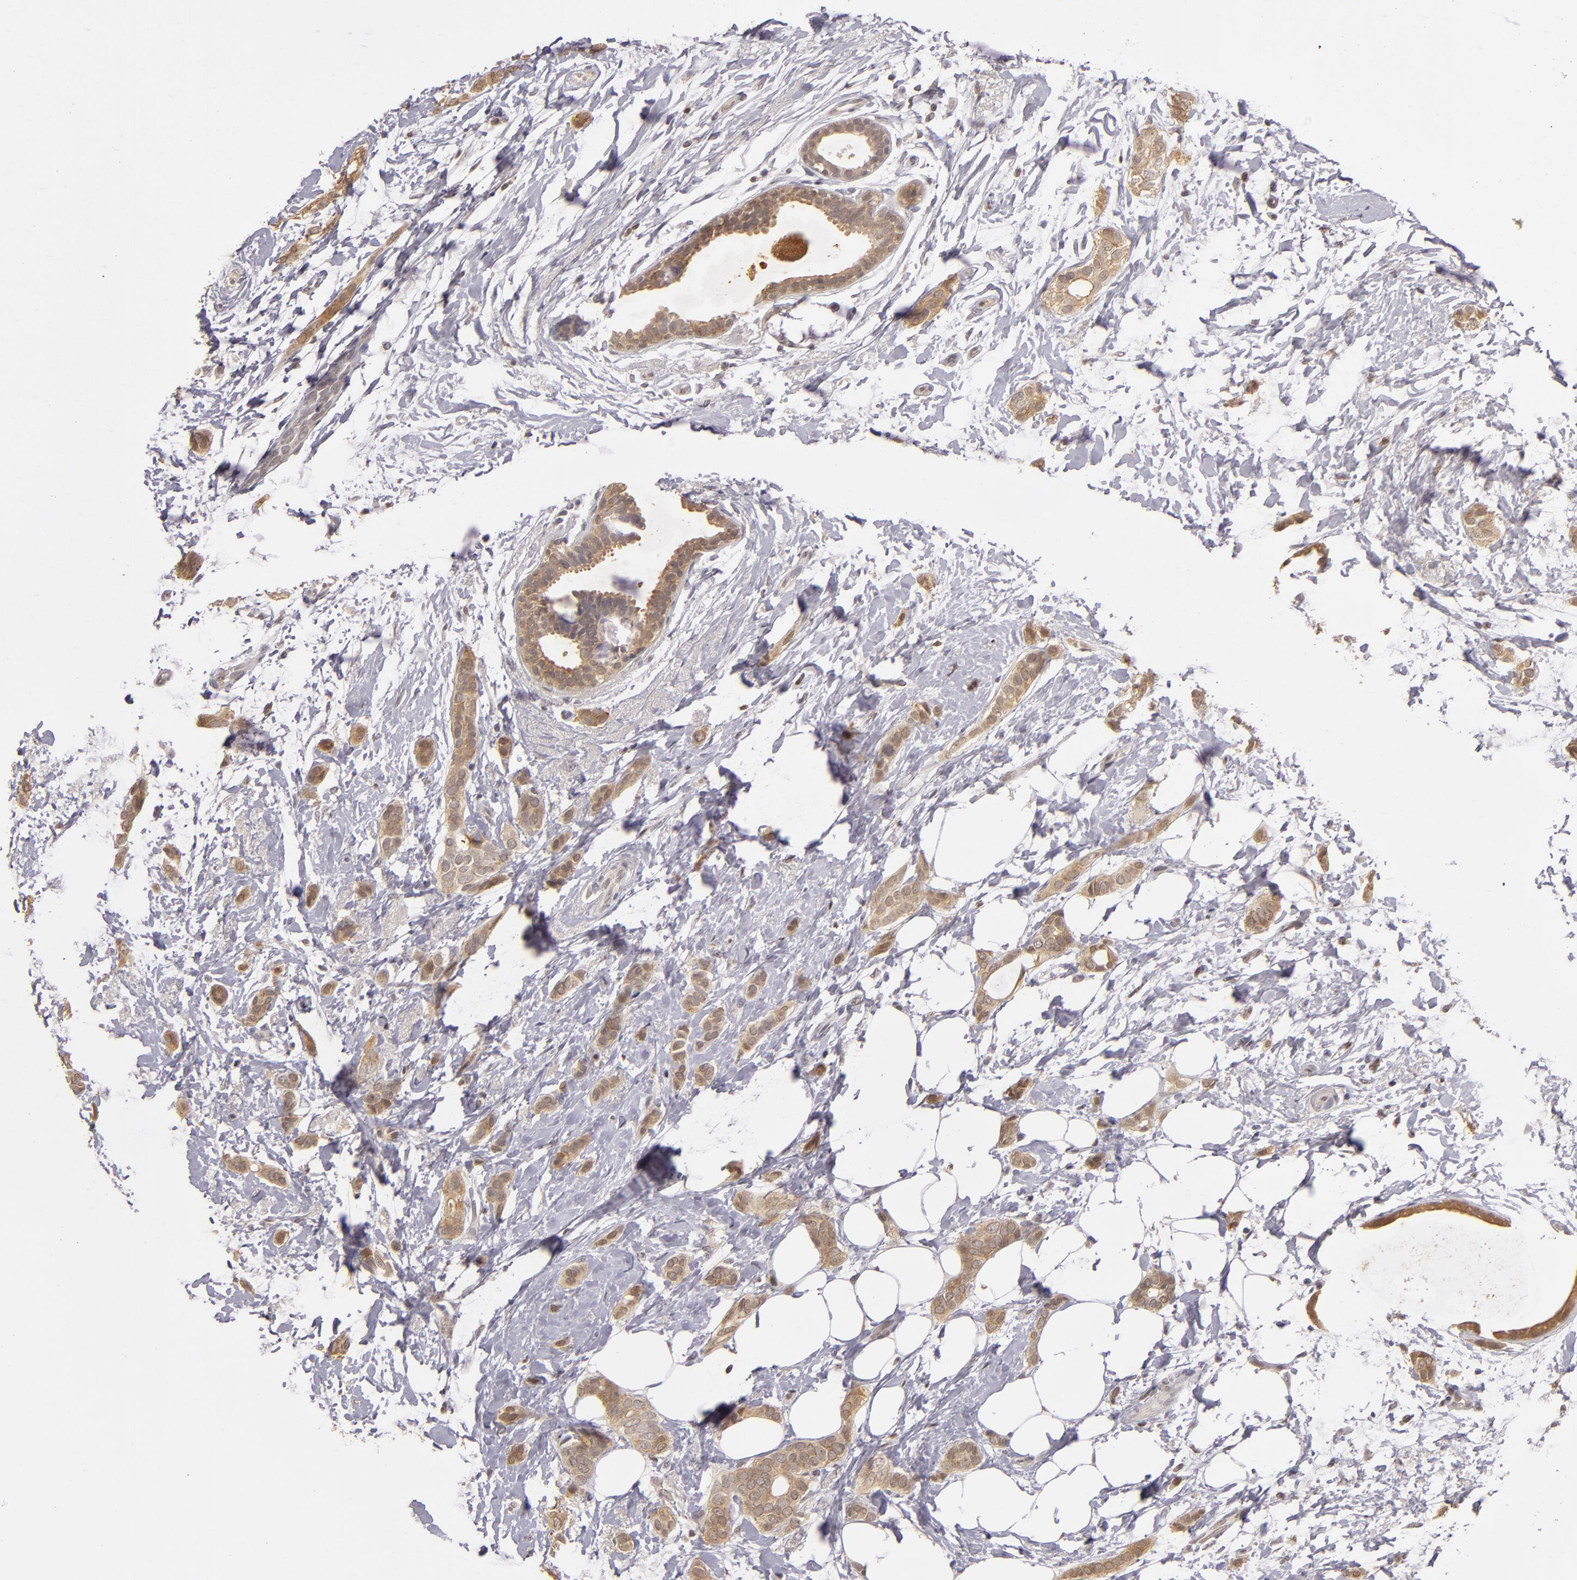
{"staining": {"intensity": "moderate", "quantity": ">75%", "location": "cytoplasmic/membranous,nuclear"}, "tissue": "breast cancer", "cell_type": "Tumor cells", "image_type": "cancer", "snomed": [{"axis": "morphology", "description": "Duct carcinoma"}, {"axis": "topography", "description": "Breast"}], "caption": "A brown stain highlights moderate cytoplasmic/membranous and nuclear expression of a protein in human invasive ductal carcinoma (breast) tumor cells.", "gene": "LRG1", "patient": {"sex": "female", "age": 54}}